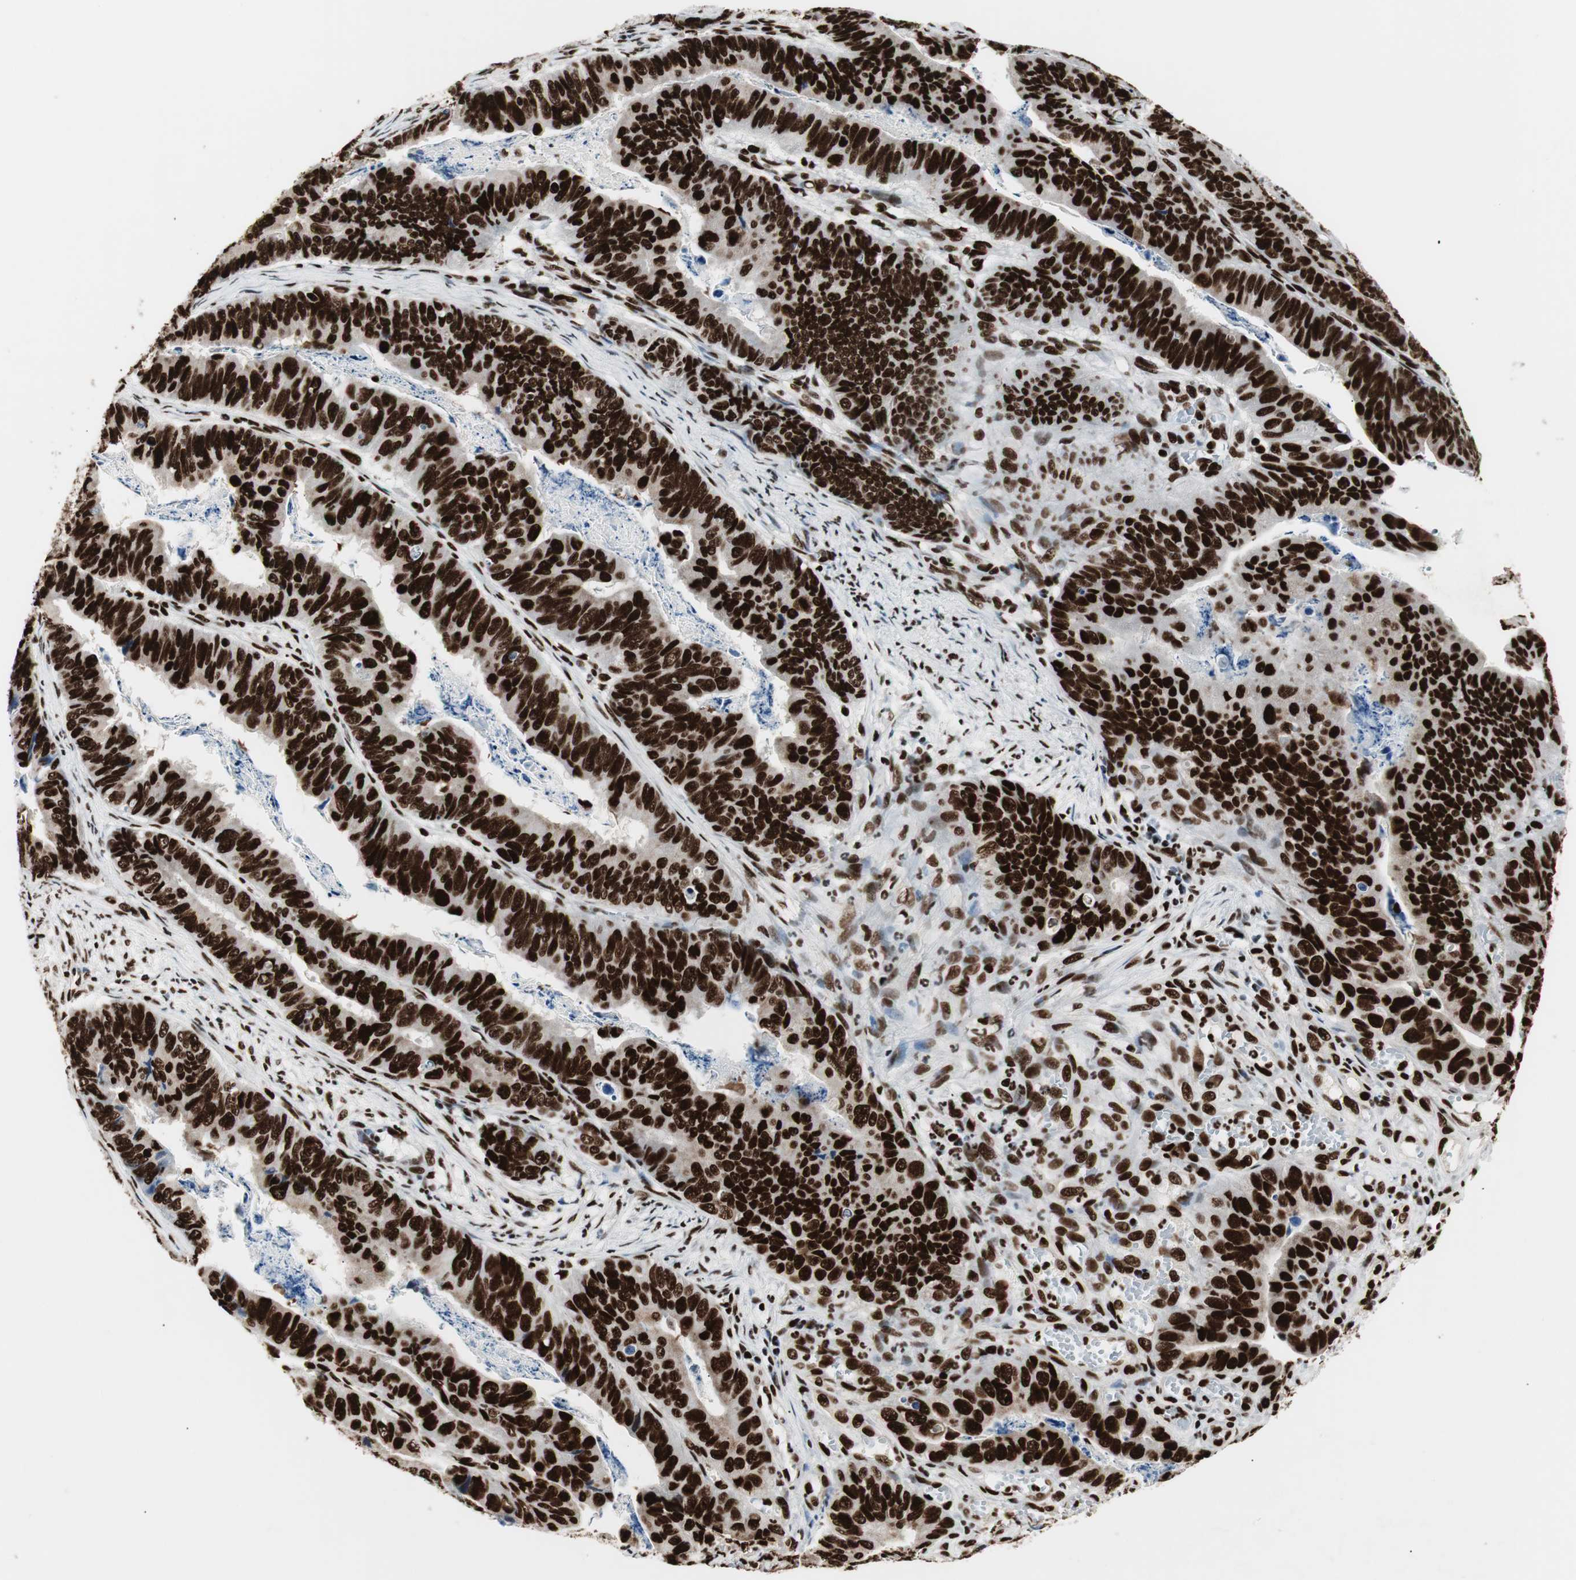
{"staining": {"intensity": "strong", "quantity": ">75%", "location": "nuclear"}, "tissue": "stomach cancer", "cell_type": "Tumor cells", "image_type": "cancer", "snomed": [{"axis": "morphology", "description": "Adenocarcinoma, NOS"}, {"axis": "topography", "description": "Stomach, lower"}], "caption": "The immunohistochemical stain labels strong nuclear positivity in tumor cells of adenocarcinoma (stomach) tissue.", "gene": "MTA2", "patient": {"sex": "male", "age": 77}}